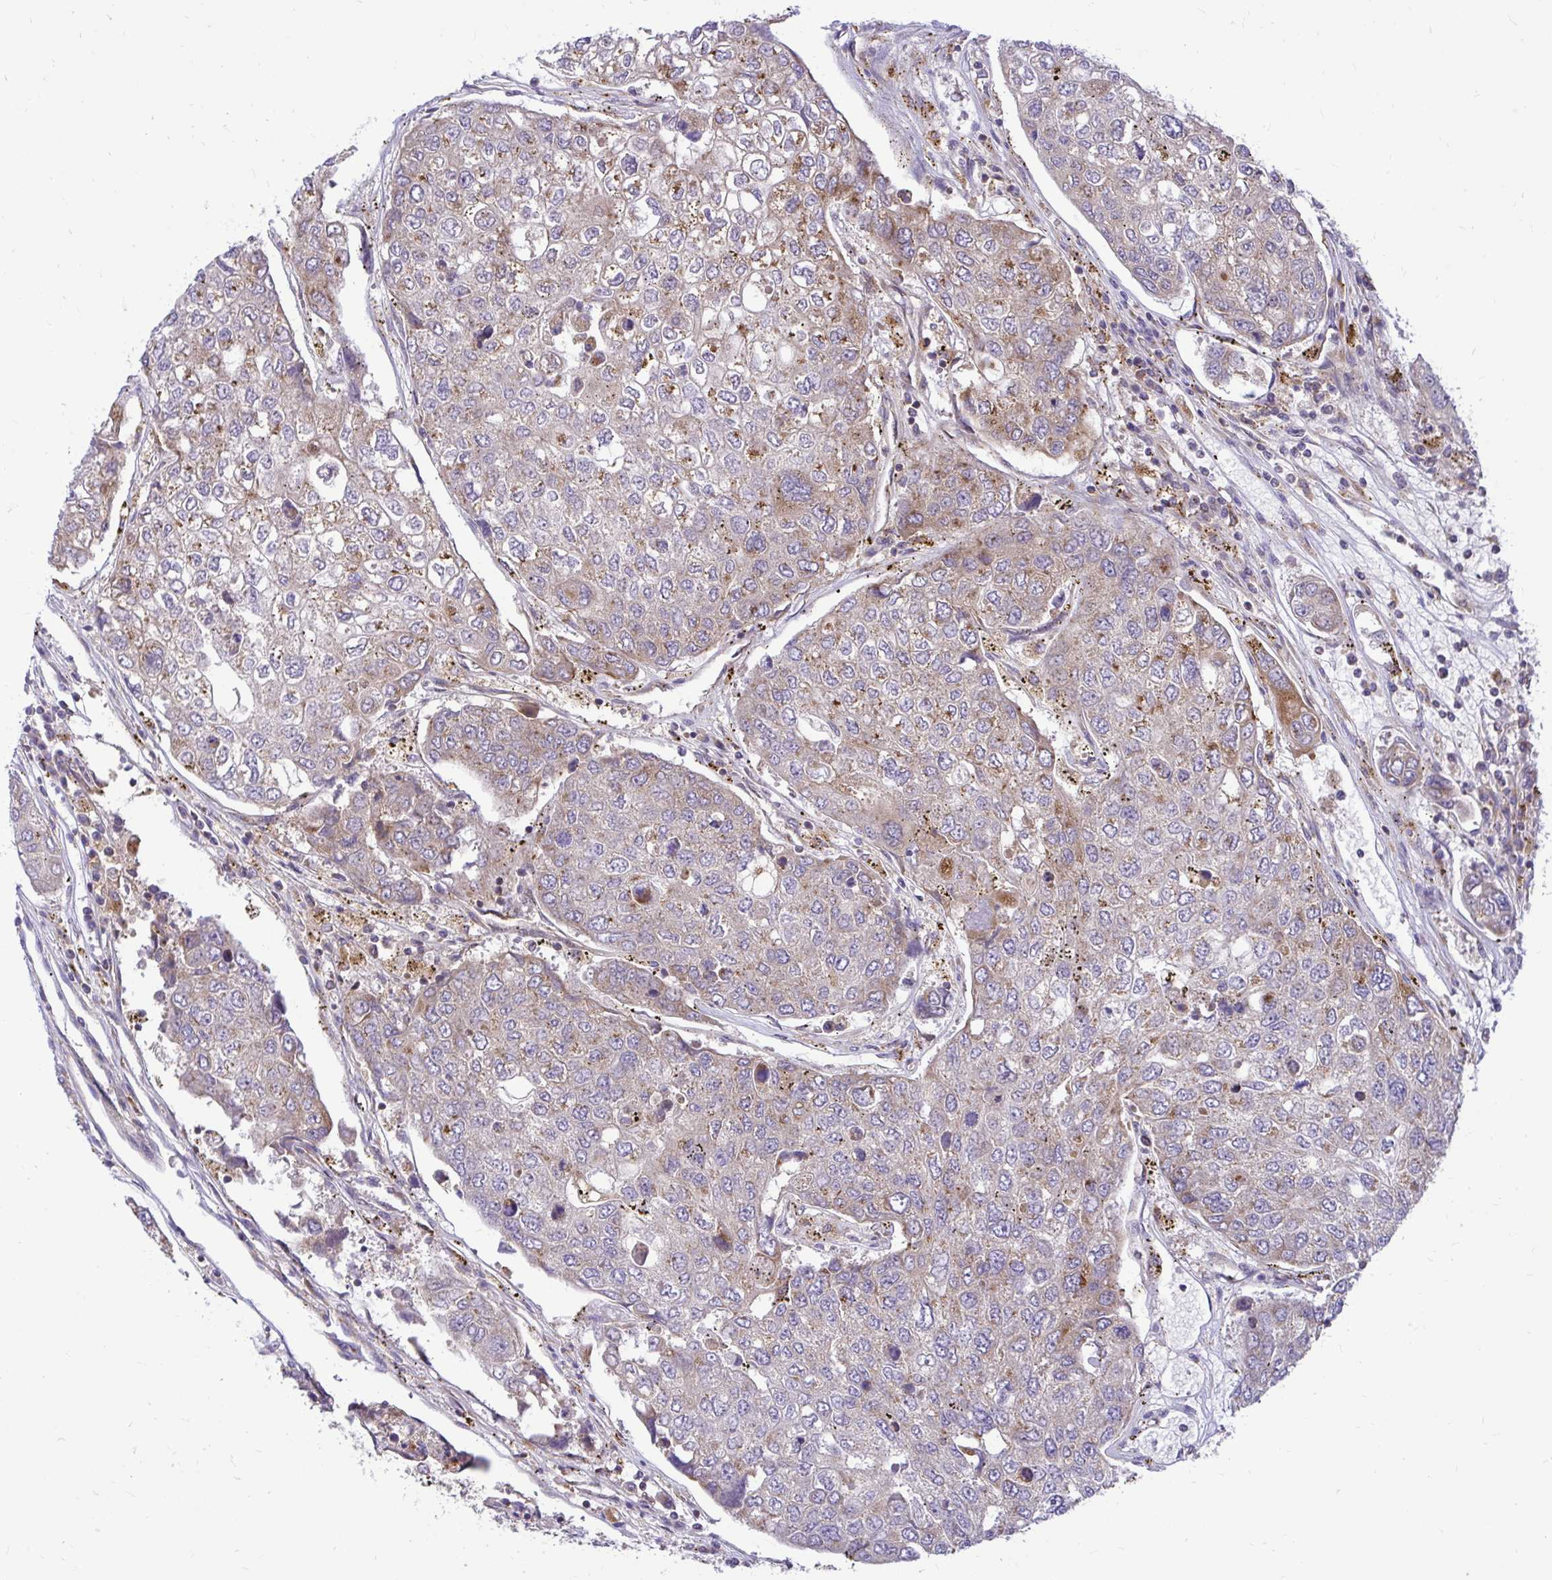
{"staining": {"intensity": "moderate", "quantity": "25%-75%", "location": "cytoplasmic/membranous"}, "tissue": "urothelial cancer", "cell_type": "Tumor cells", "image_type": "cancer", "snomed": [{"axis": "morphology", "description": "Urothelial carcinoma, High grade"}, {"axis": "topography", "description": "Lymph node"}, {"axis": "topography", "description": "Urinary bladder"}], "caption": "Urothelial carcinoma (high-grade) tissue shows moderate cytoplasmic/membranous positivity in about 25%-75% of tumor cells", "gene": "VTI1B", "patient": {"sex": "male", "age": 51}}